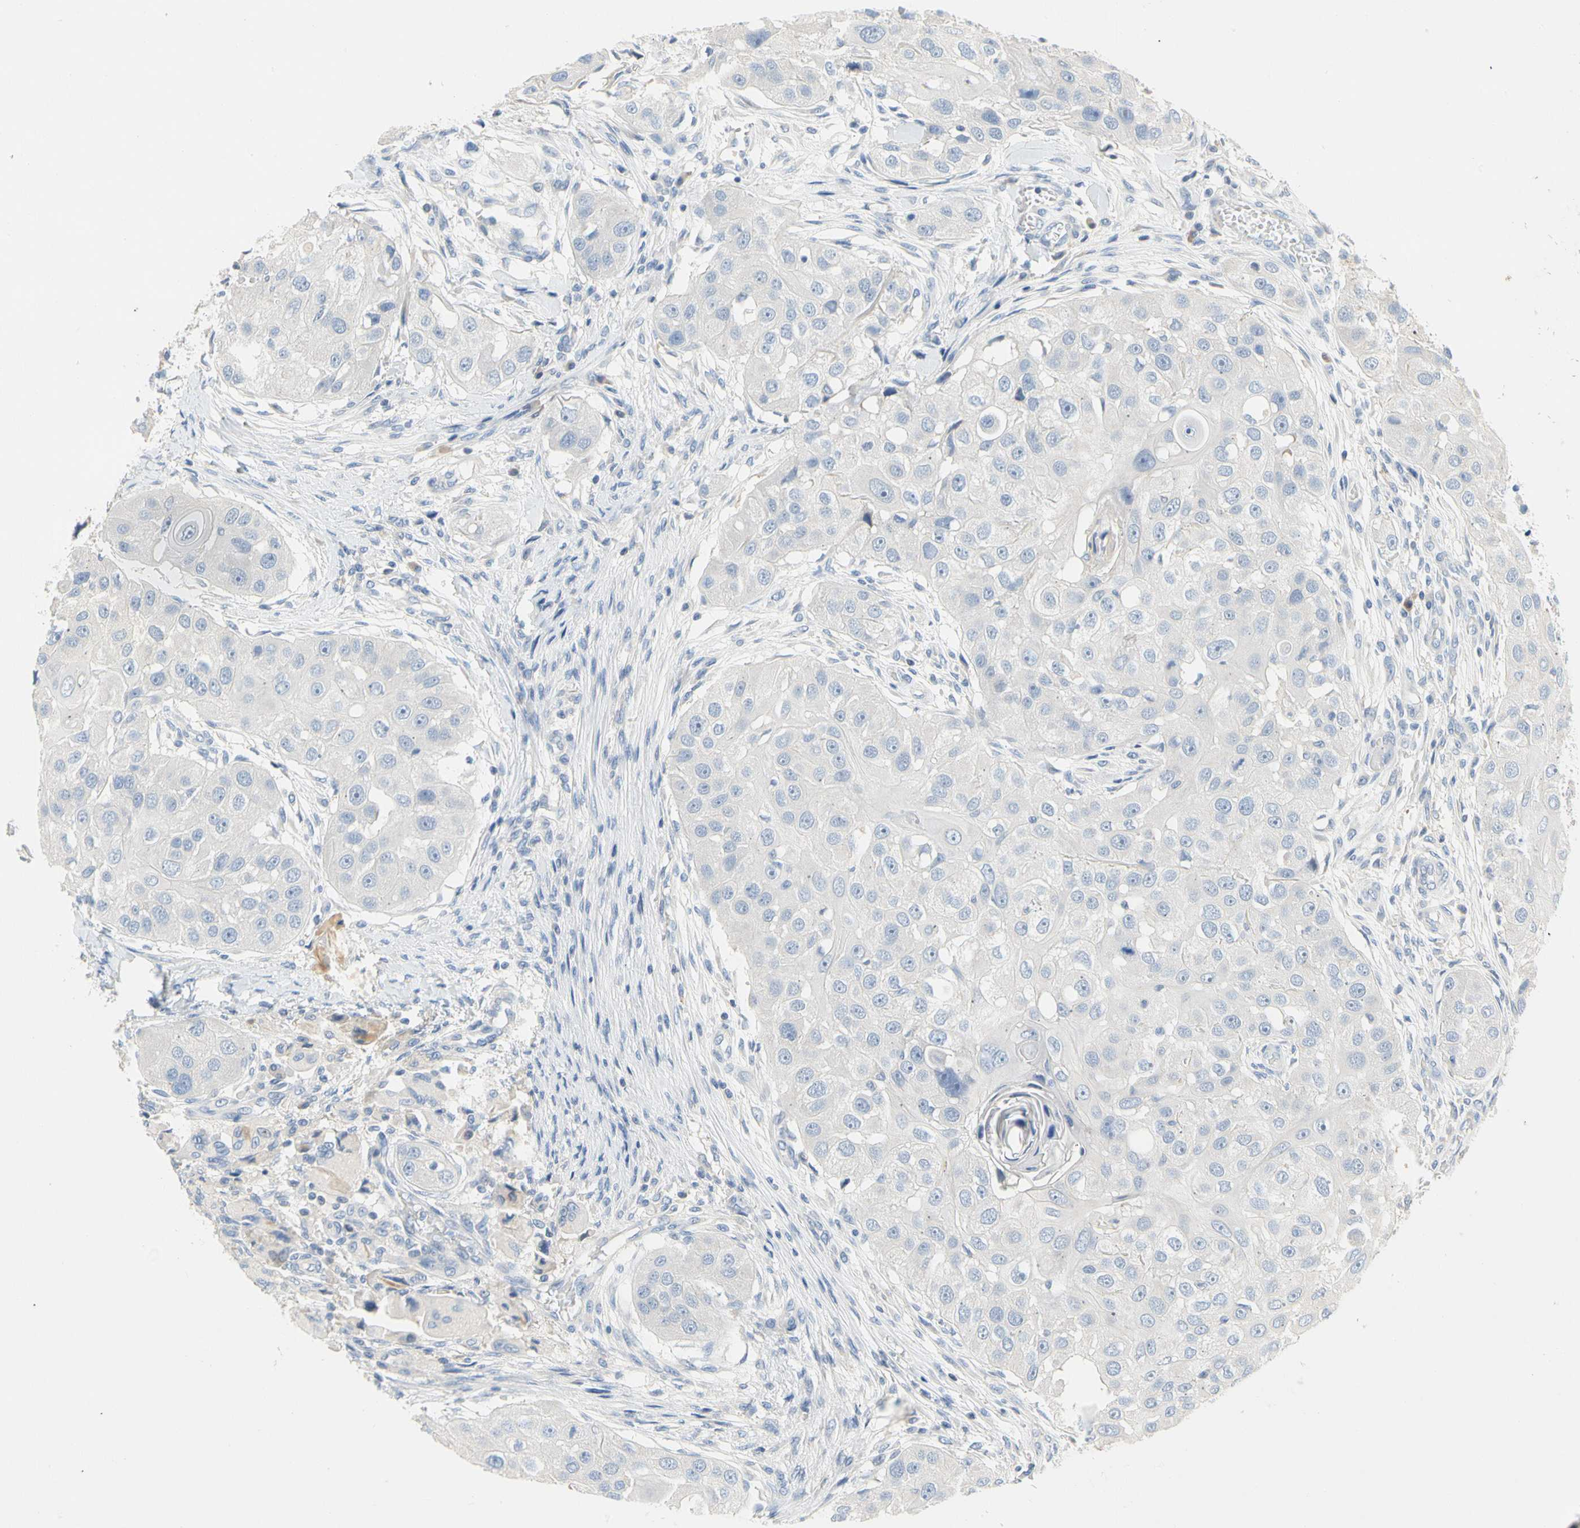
{"staining": {"intensity": "negative", "quantity": "none", "location": "none"}, "tissue": "head and neck cancer", "cell_type": "Tumor cells", "image_type": "cancer", "snomed": [{"axis": "morphology", "description": "Normal tissue, NOS"}, {"axis": "morphology", "description": "Squamous cell carcinoma, NOS"}, {"axis": "topography", "description": "Skeletal muscle"}, {"axis": "topography", "description": "Head-Neck"}], "caption": "Immunohistochemical staining of human head and neck squamous cell carcinoma exhibits no significant expression in tumor cells.", "gene": "CCM2L", "patient": {"sex": "male", "age": 51}}